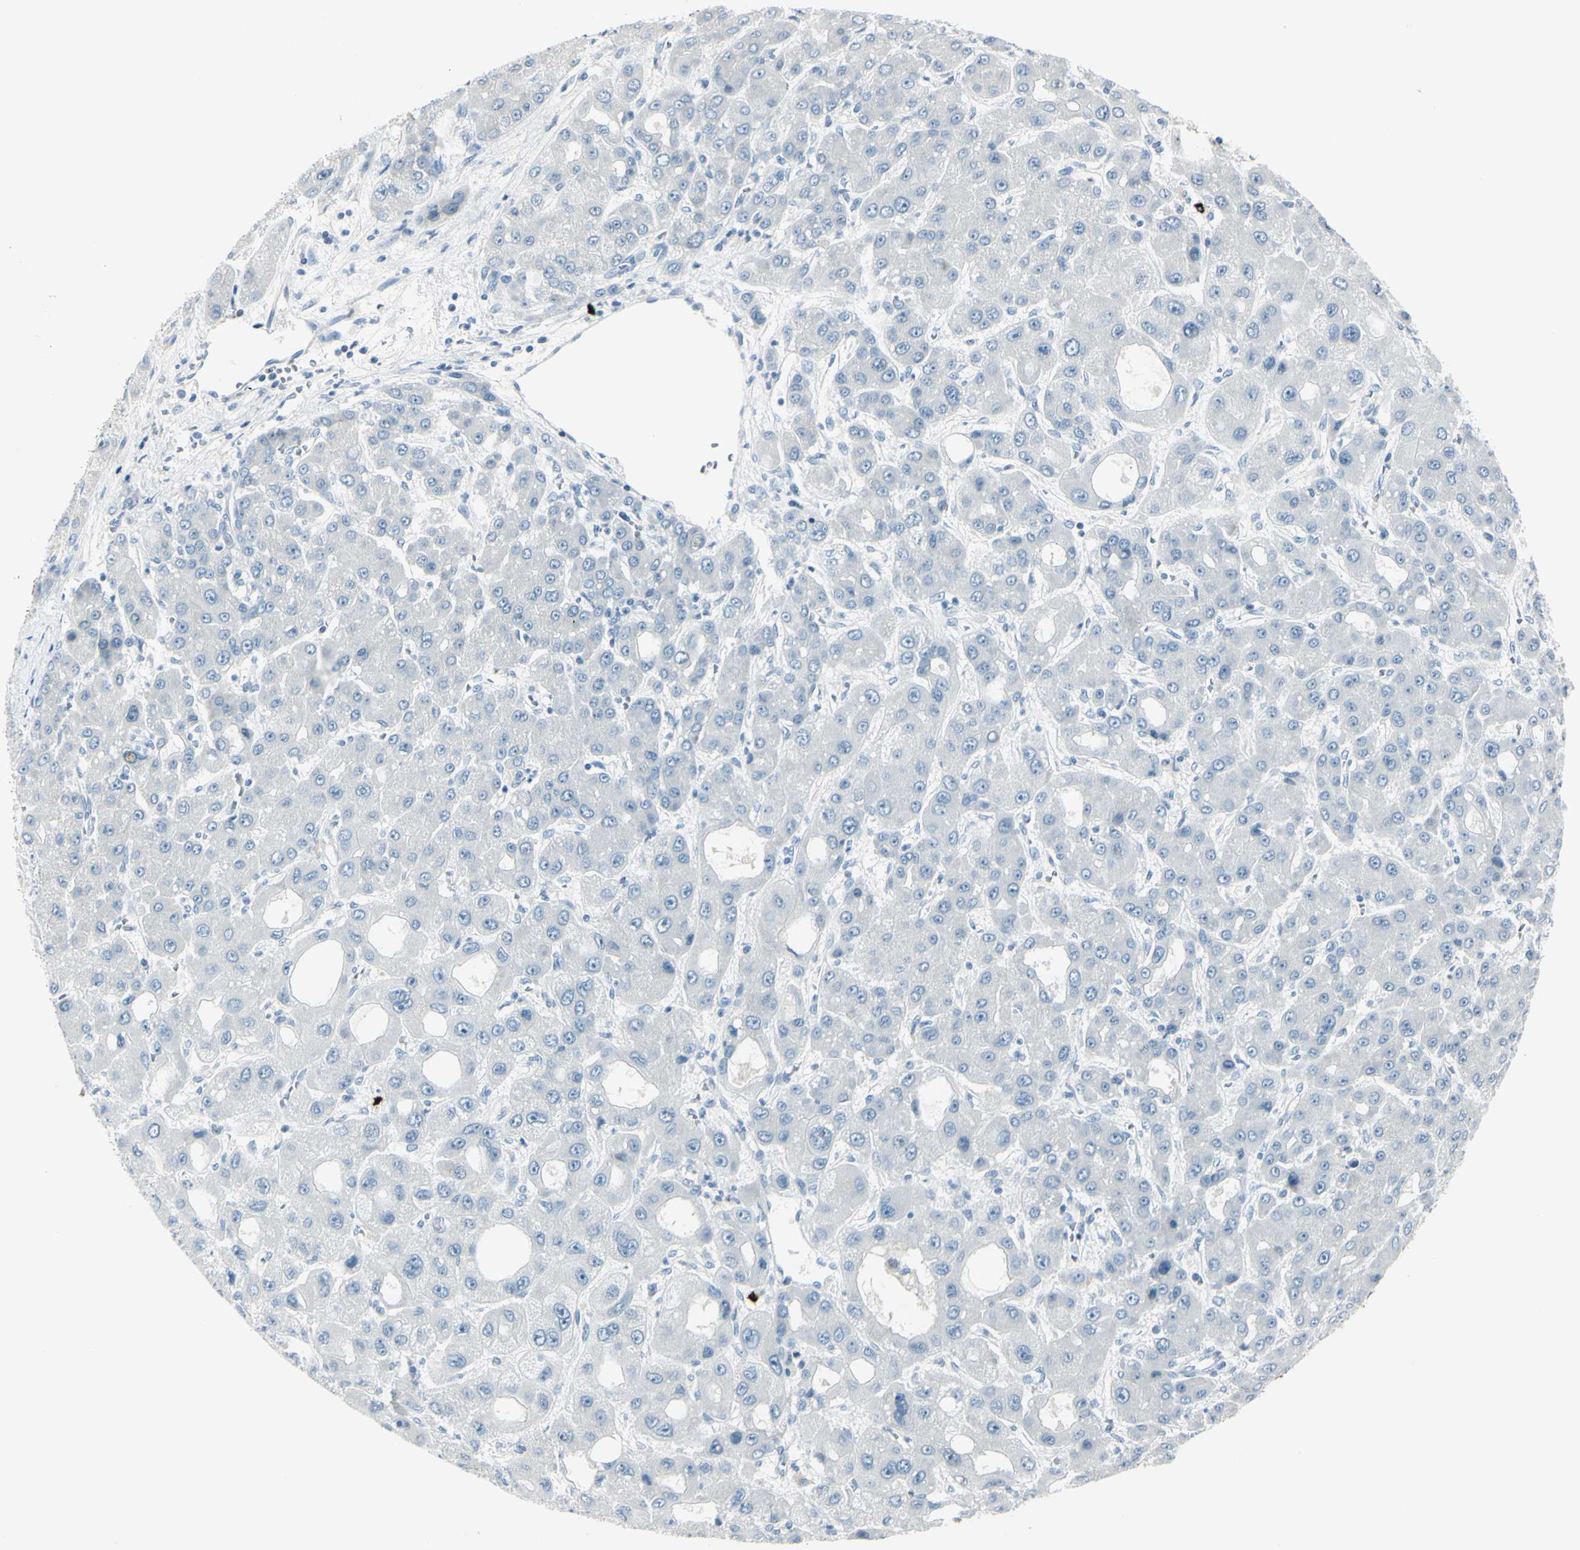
{"staining": {"intensity": "negative", "quantity": "none", "location": "none"}, "tissue": "liver cancer", "cell_type": "Tumor cells", "image_type": "cancer", "snomed": [{"axis": "morphology", "description": "Carcinoma, Hepatocellular, NOS"}, {"axis": "topography", "description": "Liver"}], "caption": "Image shows no protein expression in tumor cells of liver cancer (hepatocellular carcinoma) tissue.", "gene": "DLG4", "patient": {"sex": "male", "age": 55}}